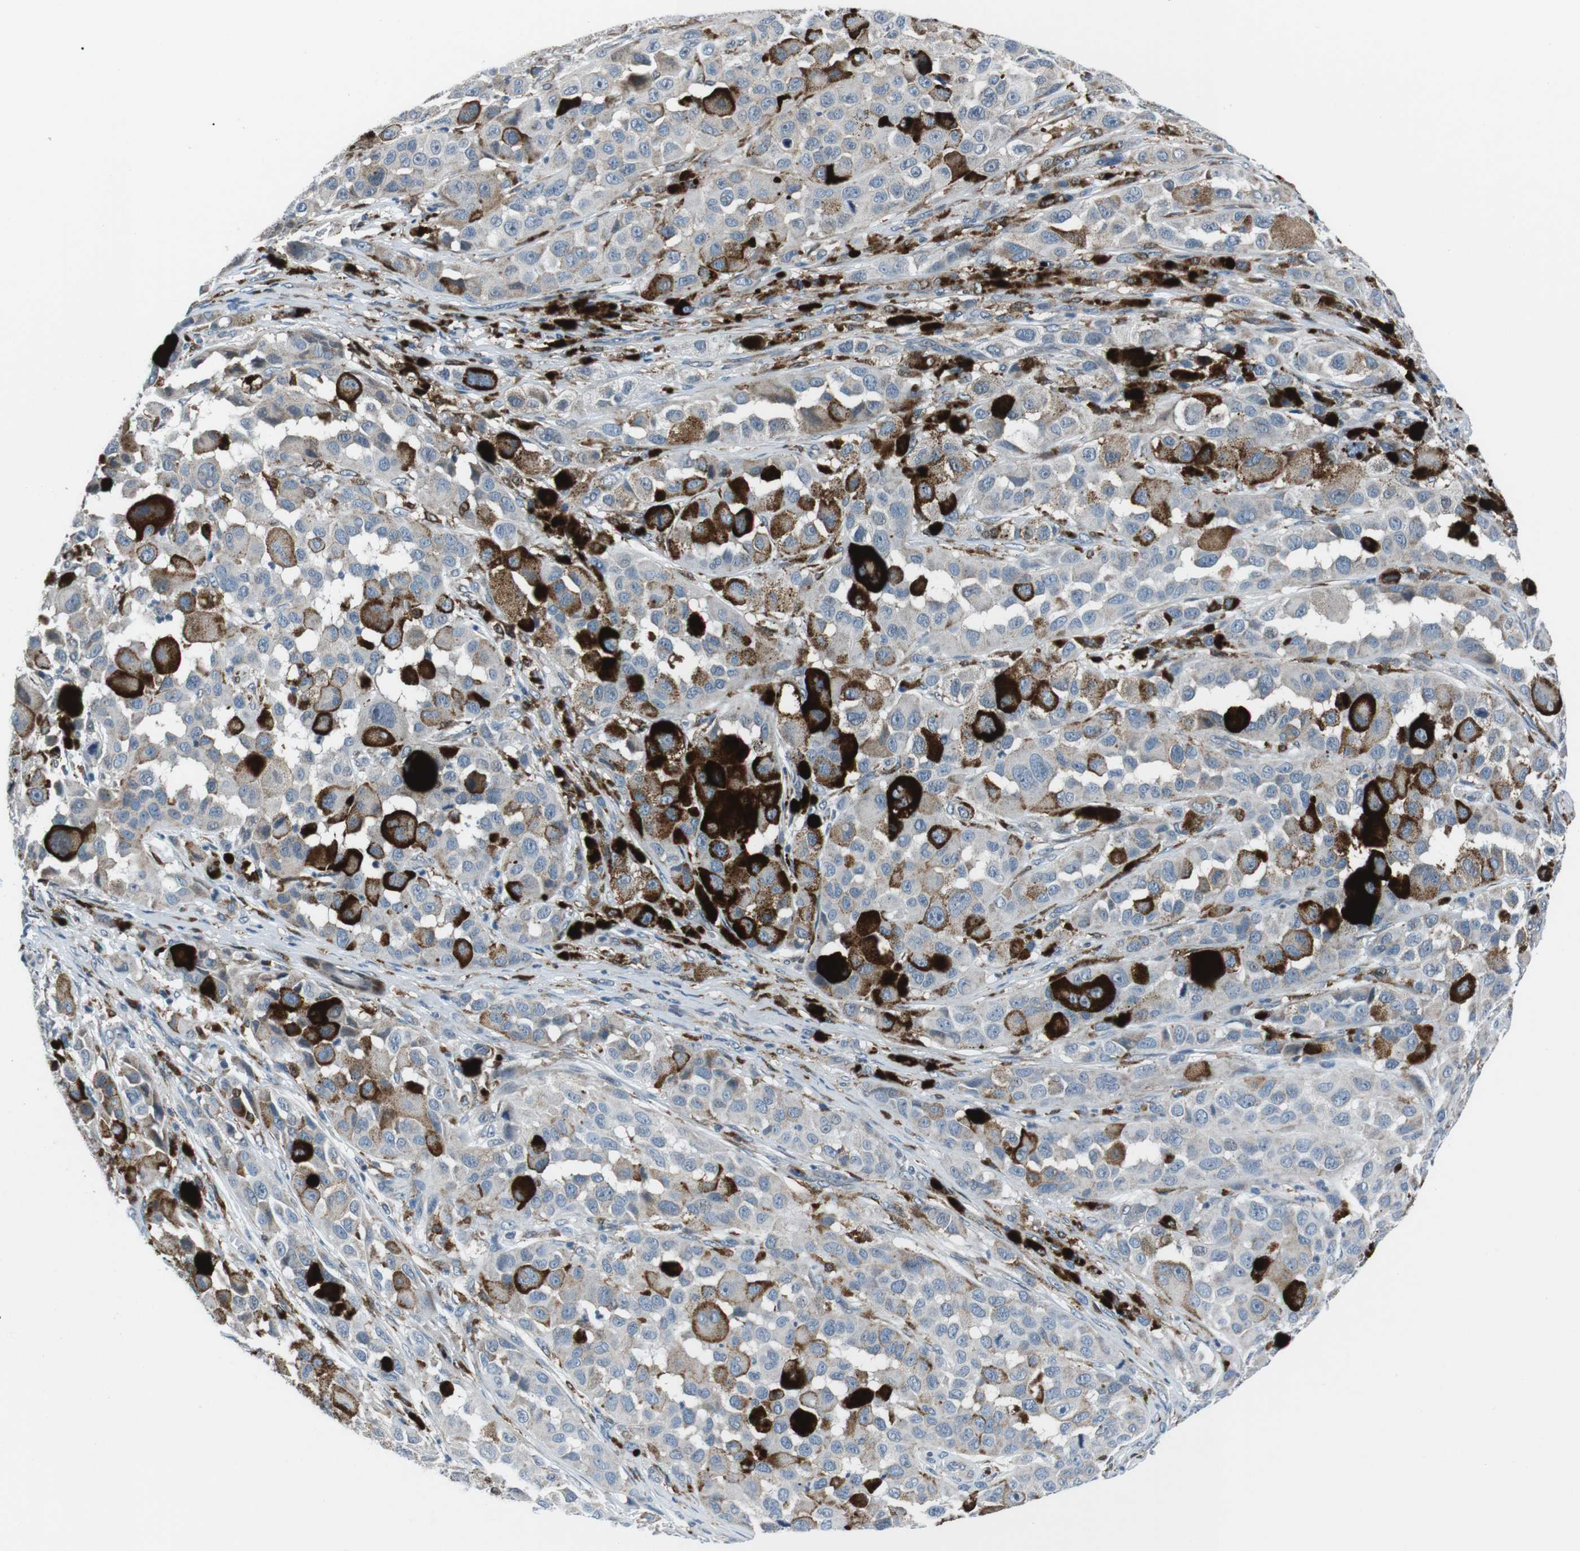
{"staining": {"intensity": "weak", "quantity": "<25%", "location": "cytoplasmic/membranous"}, "tissue": "melanoma", "cell_type": "Tumor cells", "image_type": "cancer", "snomed": [{"axis": "morphology", "description": "Malignant melanoma, NOS"}, {"axis": "topography", "description": "Skin"}], "caption": "Melanoma was stained to show a protein in brown. There is no significant staining in tumor cells. (DAB IHC with hematoxylin counter stain).", "gene": "BLNK", "patient": {"sex": "male", "age": 96}}